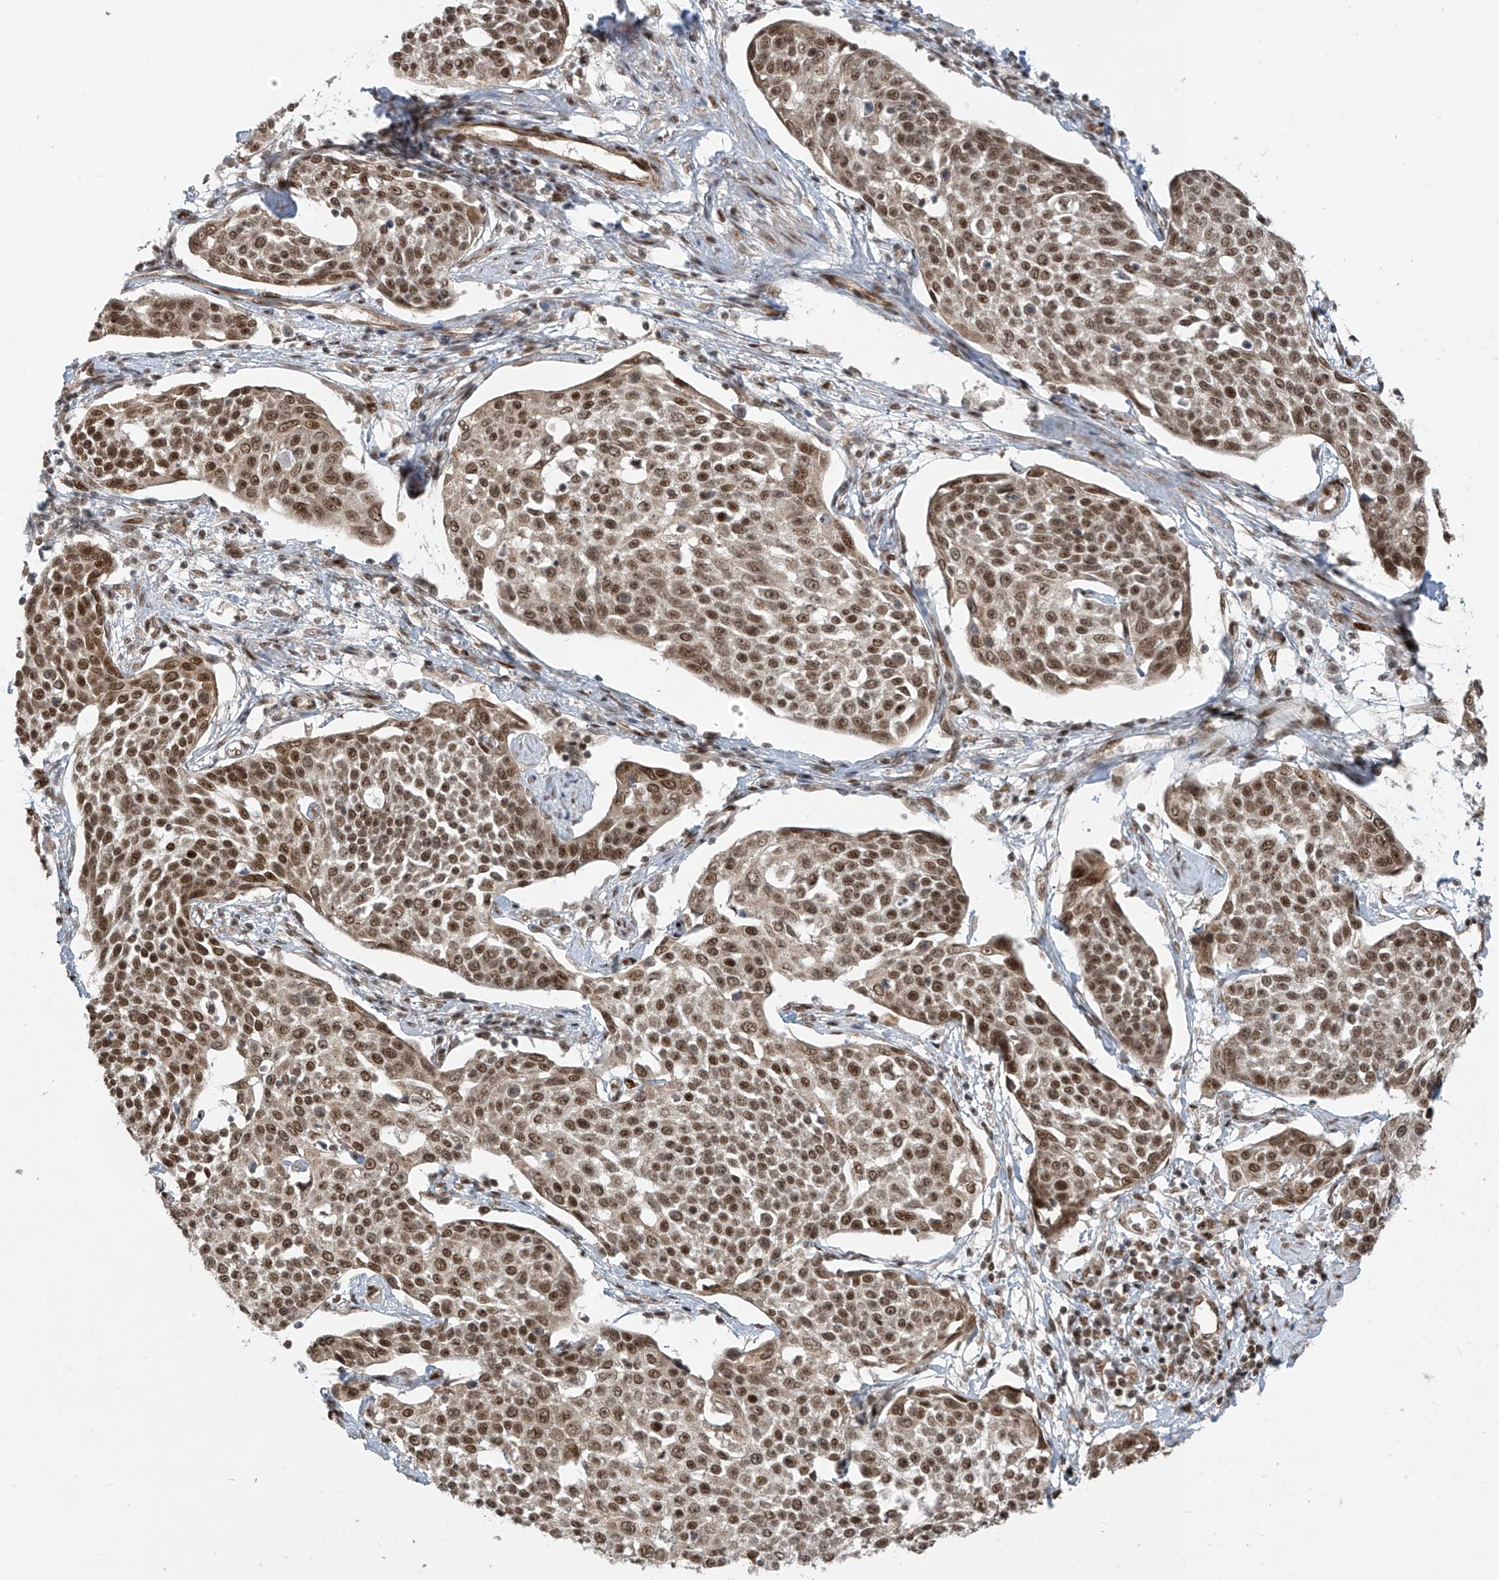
{"staining": {"intensity": "moderate", "quantity": ">75%", "location": "nuclear"}, "tissue": "cervical cancer", "cell_type": "Tumor cells", "image_type": "cancer", "snomed": [{"axis": "morphology", "description": "Squamous cell carcinoma, NOS"}, {"axis": "topography", "description": "Cervix"}], "caption": "Cervical squamous cell carcinoma stained with DAB immunohistochemistry exhibits medium levels of moderate nuclear staining in about >75% of tumor cells. (Brightfield microscopy of DAB IHC at high magnification).", "gene": "ARHGEF3", "patient": {"sex": "female", "age": 34}}